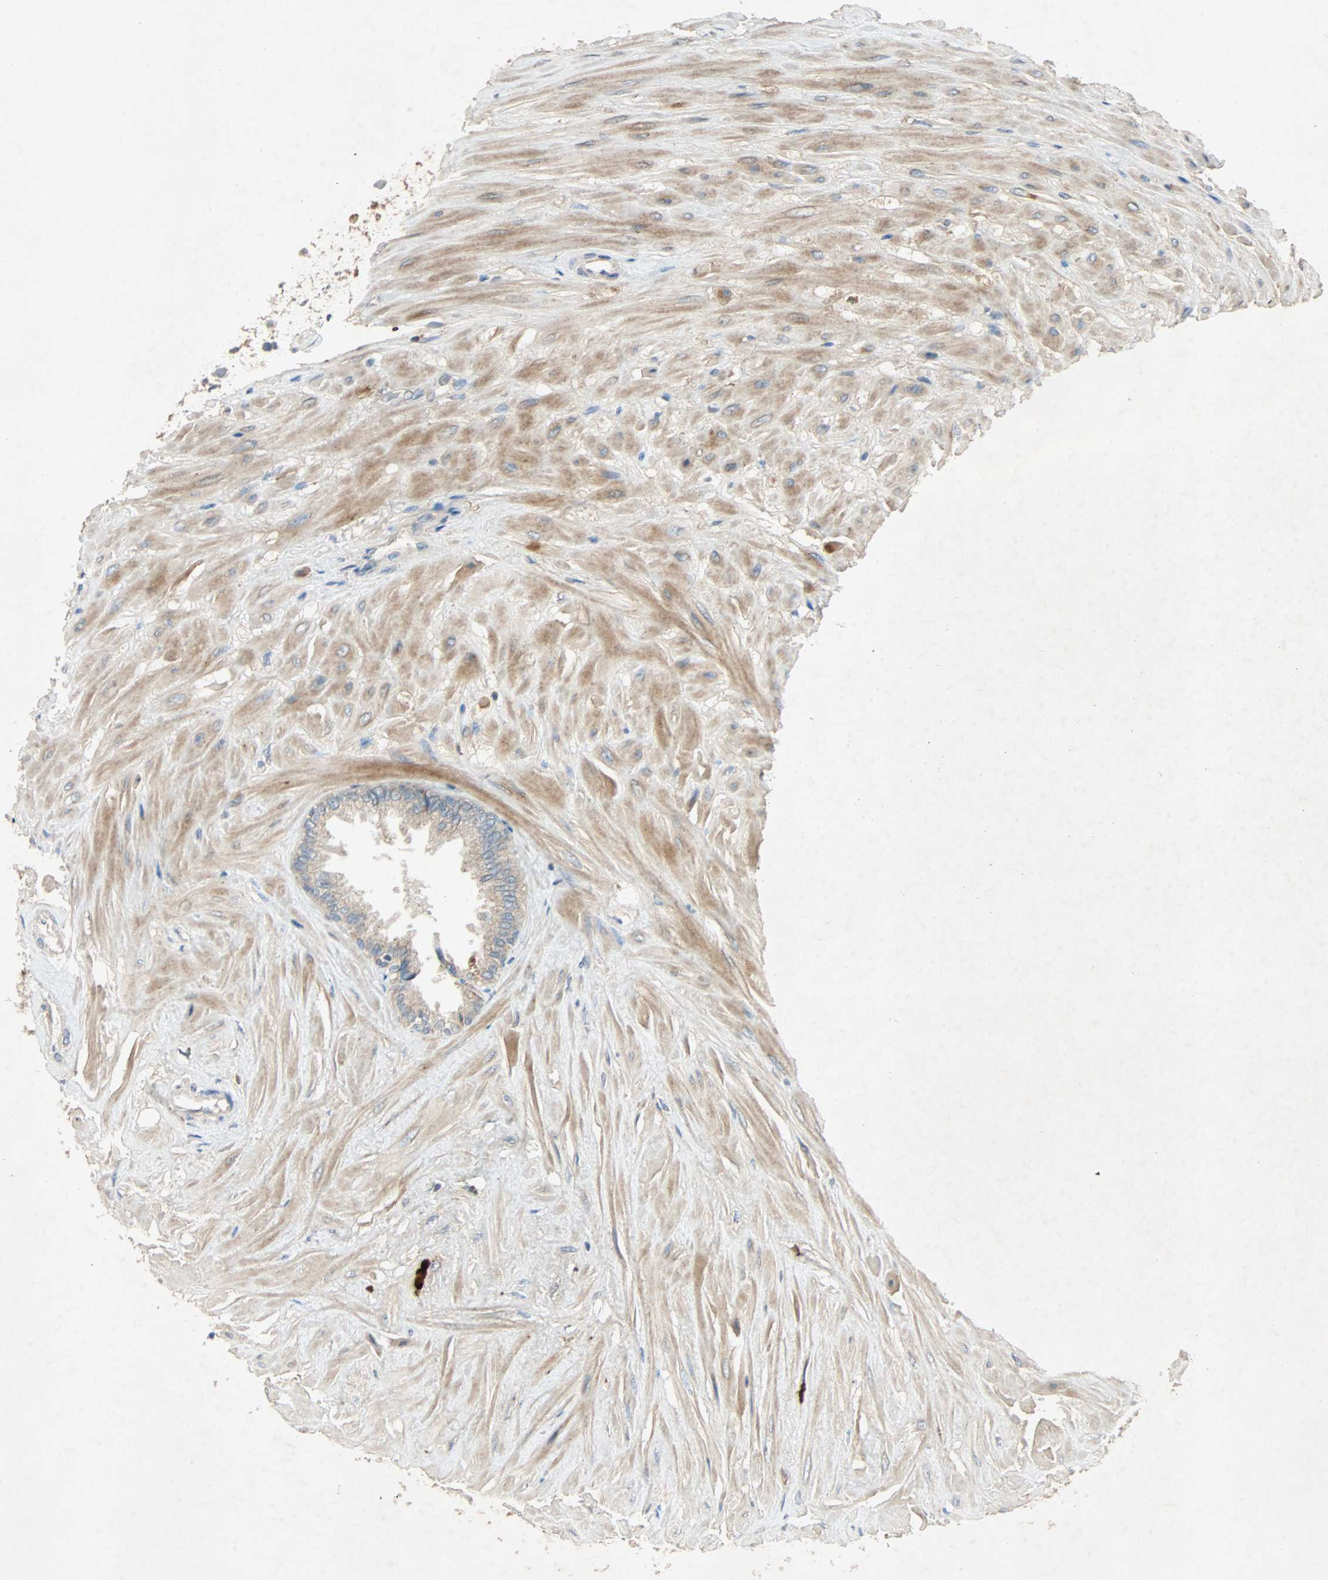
{"staining": {"intensity": "moderate", "quantity": "25%-75%", "location": "cytoplasmic/membranous"}, "tissue": "seminal vesicle", "cell_type": "Glandular cells", "image_type": "normal", "snomed": [{"axis": "morphology", "description": "Normal tissue, NOS"}, {"axis": "topography", "description": "Seminal veicle"}], "caption": "Seminal vesicle stained for a protein (brown) demonstrates moderate cytoplasmic/membranous positive staining in approximately 25%-75% of glandular cells.", "gene": "XYLT1", "patient": {"sex": "male", "age": 46}}